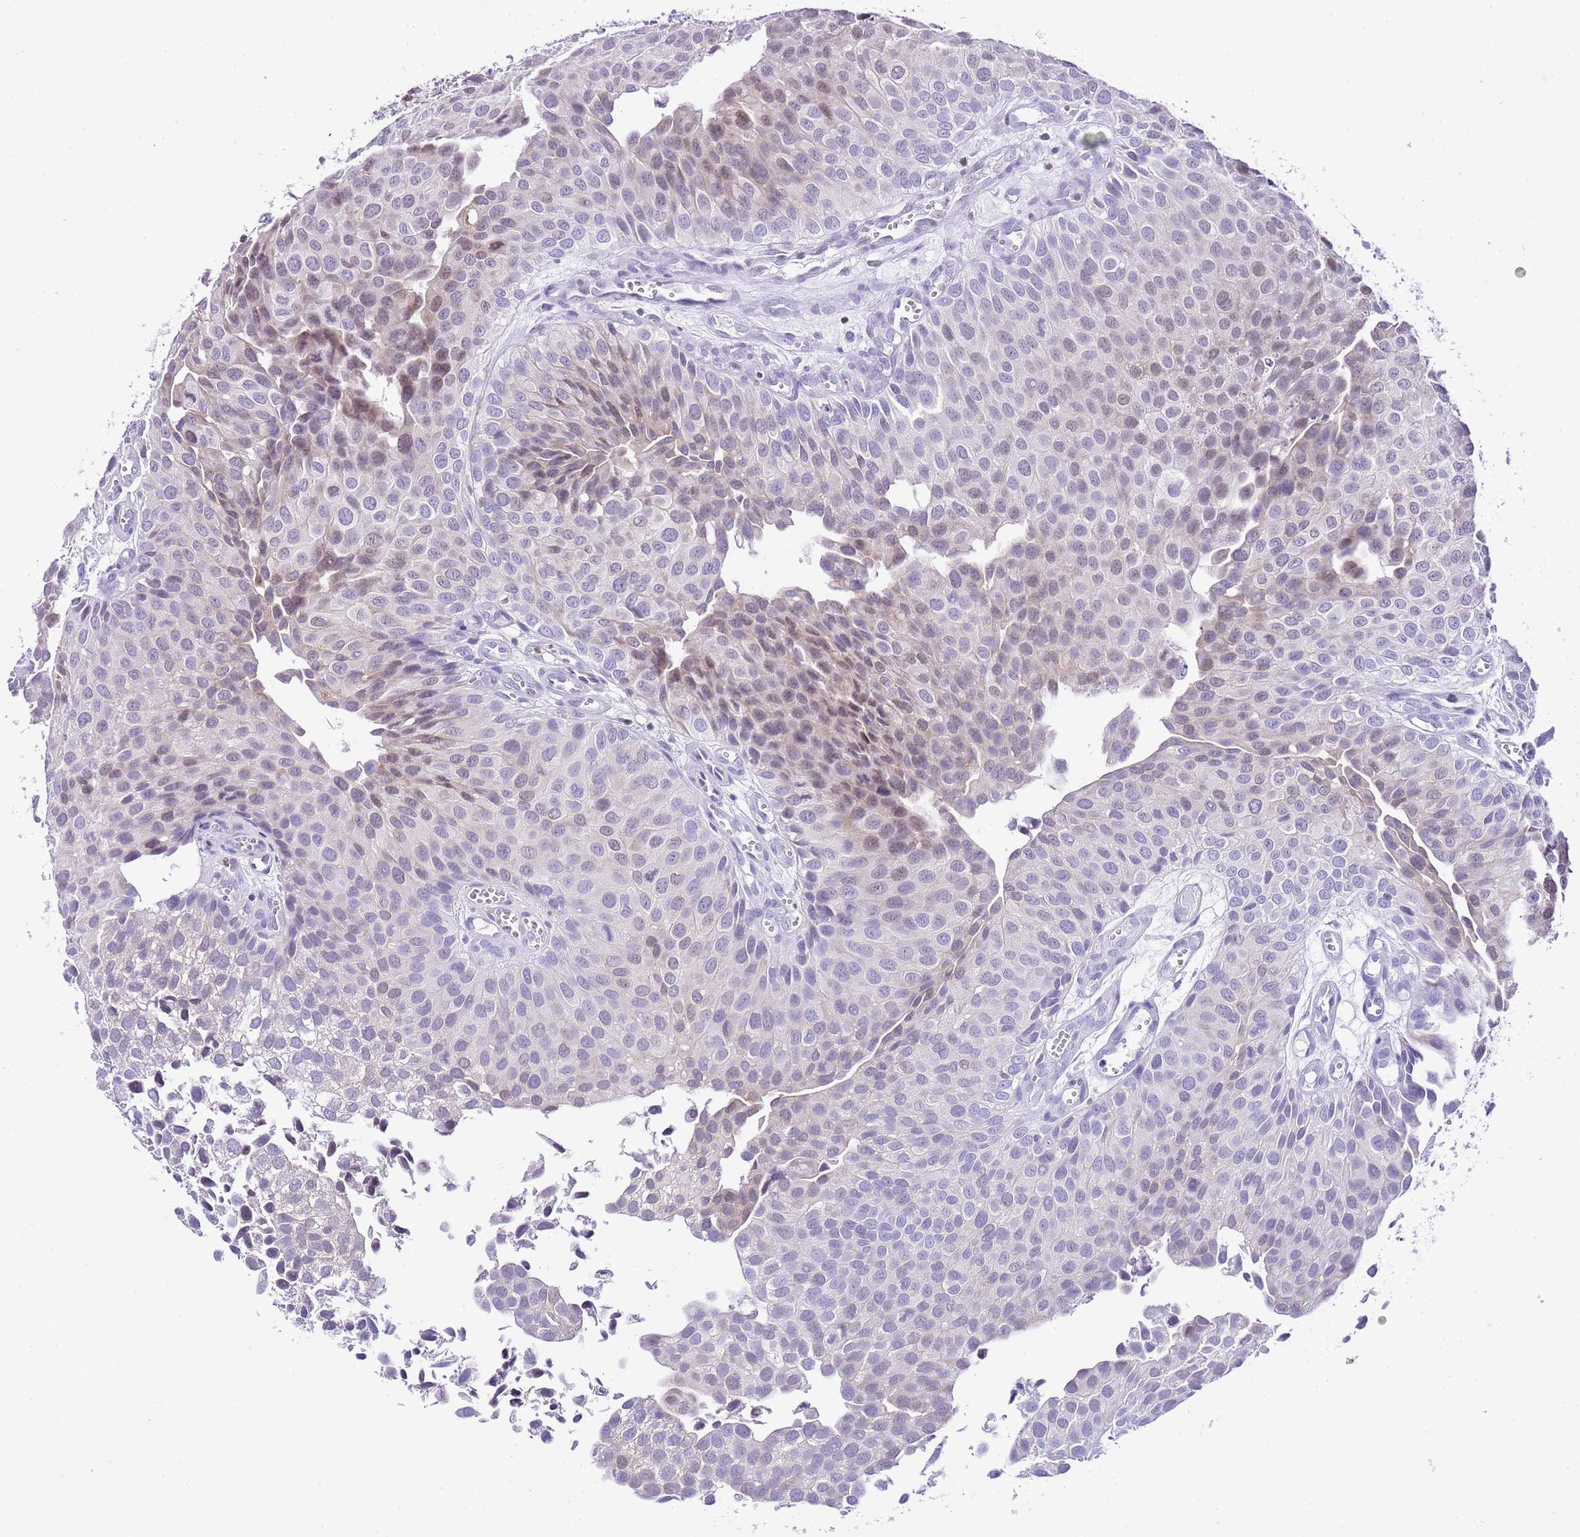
{"staining": {"intensity": "weak", "quantity": "<25%", "location": "nuclear"}, "tissue": "urothelial cancer", "cell_type": "Tumor cells", "image_type": "cancer", "snomed": [{"axis": "morphology", "description": "Urothelial carcinoma, Low grade"}, {"axis": "topography", "description": "Urinary bladder"}], "caption": "There is no significant staining in tumor cells of low-grade urothelial carcinoma. (Stains: DAB (3,3'-diaminobenzidine) immunohistochemistry with hematoxylin counter stain, Microscopy: brightfield microscopy at high magnification).", "gene": "PRR15", "patient": {"sex": "male", "age": 88}}